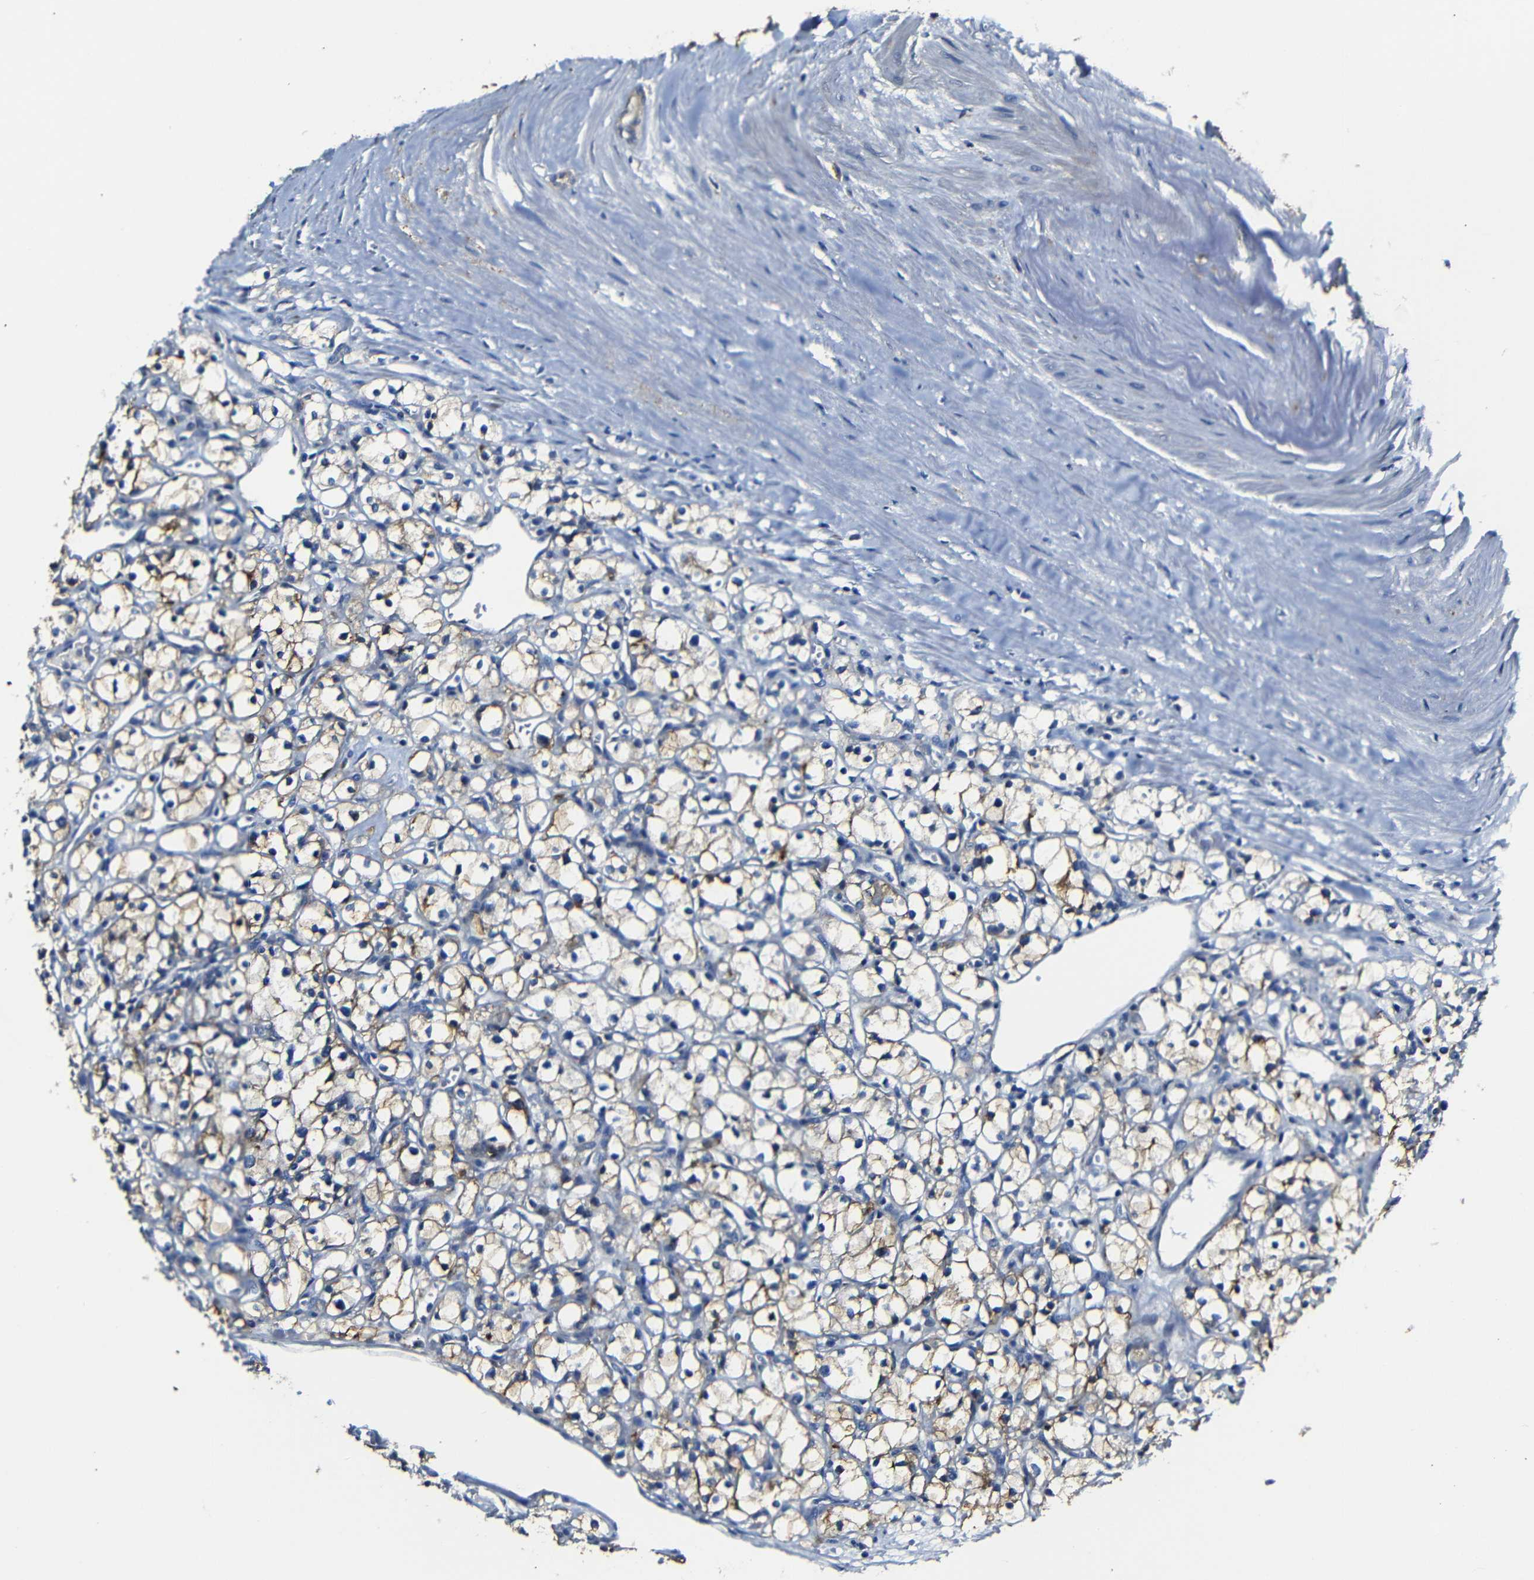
{"staining": {"intensity": "moderate", "quantity": ">75%", "location": "cytoplasmic/membranous"}, "tissue": "renal cancer", "cell_type": "Tumor cells", "image_type": "cancer", "snomed": [{"axis": "morphology", "description": "Adenocarcinoma, NOS"}, {"axis": "topography", "description": "Kidney"}], "caption": "High-magnification brightfield microscopy of adenocarcinoma (renal) stained with DAB (3,3'-diaminobenzidine) (brown) and counterstained with hematoxylin (blue). tumor cells exhibit moderate cytoplasmic/membranous expression is present in about>75% of cells. (DAB (3,3'-diaminobenzidine) = brown stain, brightfield microscopy at high magnification).", "gene": "AFDN", "patient": {"sex": "male", "age": 56}}